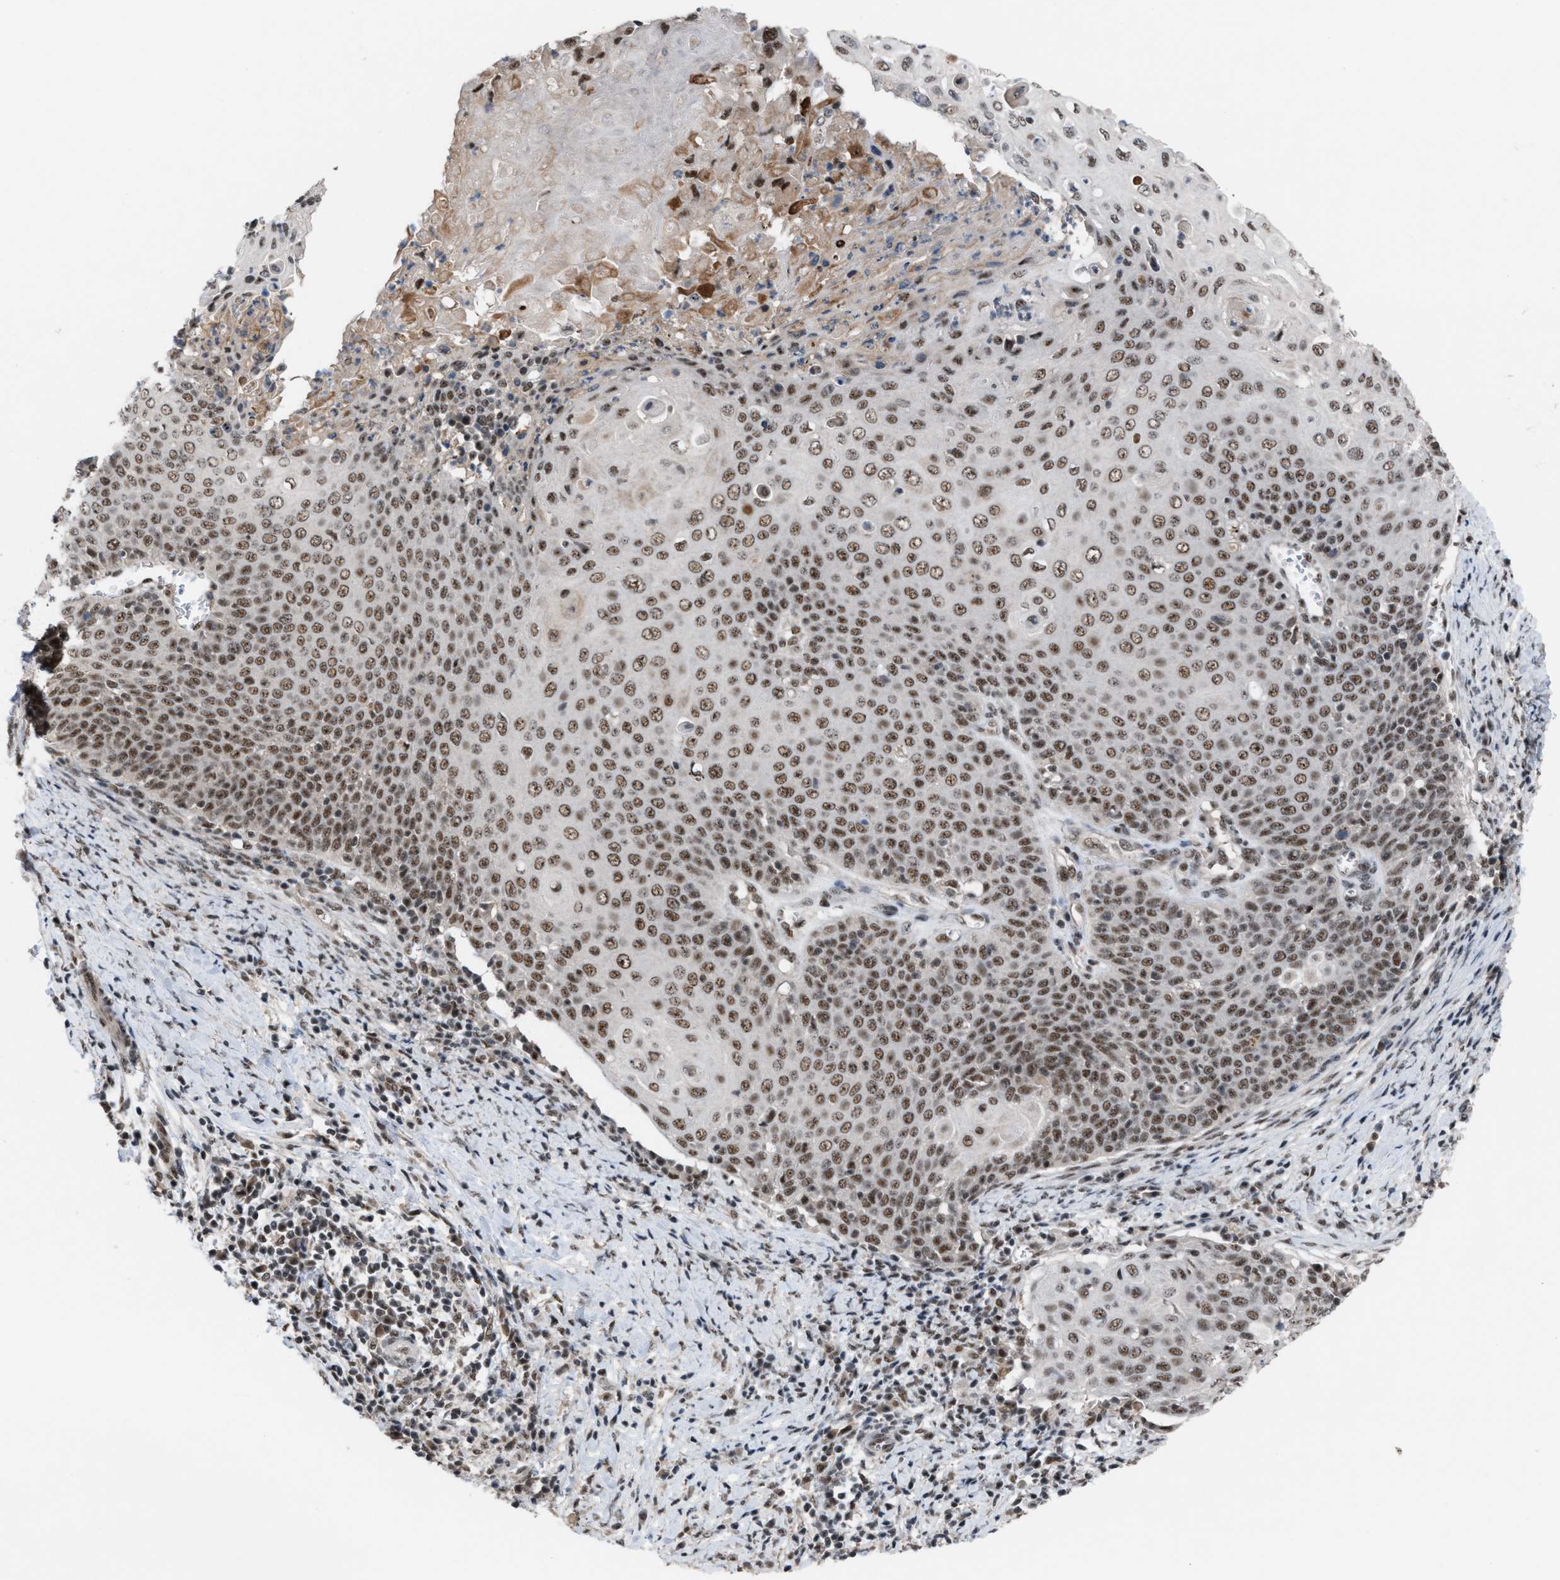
{"staining": {"intensity": "moderate", "quantity": ">75%", "location": "nuclear"}, "tissue": "cervical cancer", "cell_type": "Tumor cells", "image_type": "cancer", "snomed": [{"axis": "morphology", "description": "Squamous cell carcinoma, NOS"}, {"axis": "topography", "description": "Cervix"}], "caption": "A brown stain highlights moderate nuclear expression of a protein in human cervical squamous cell carcinoma tumor cells.", "gene": "PRPF4", "patient": {"sex": "female", "age": 39}}